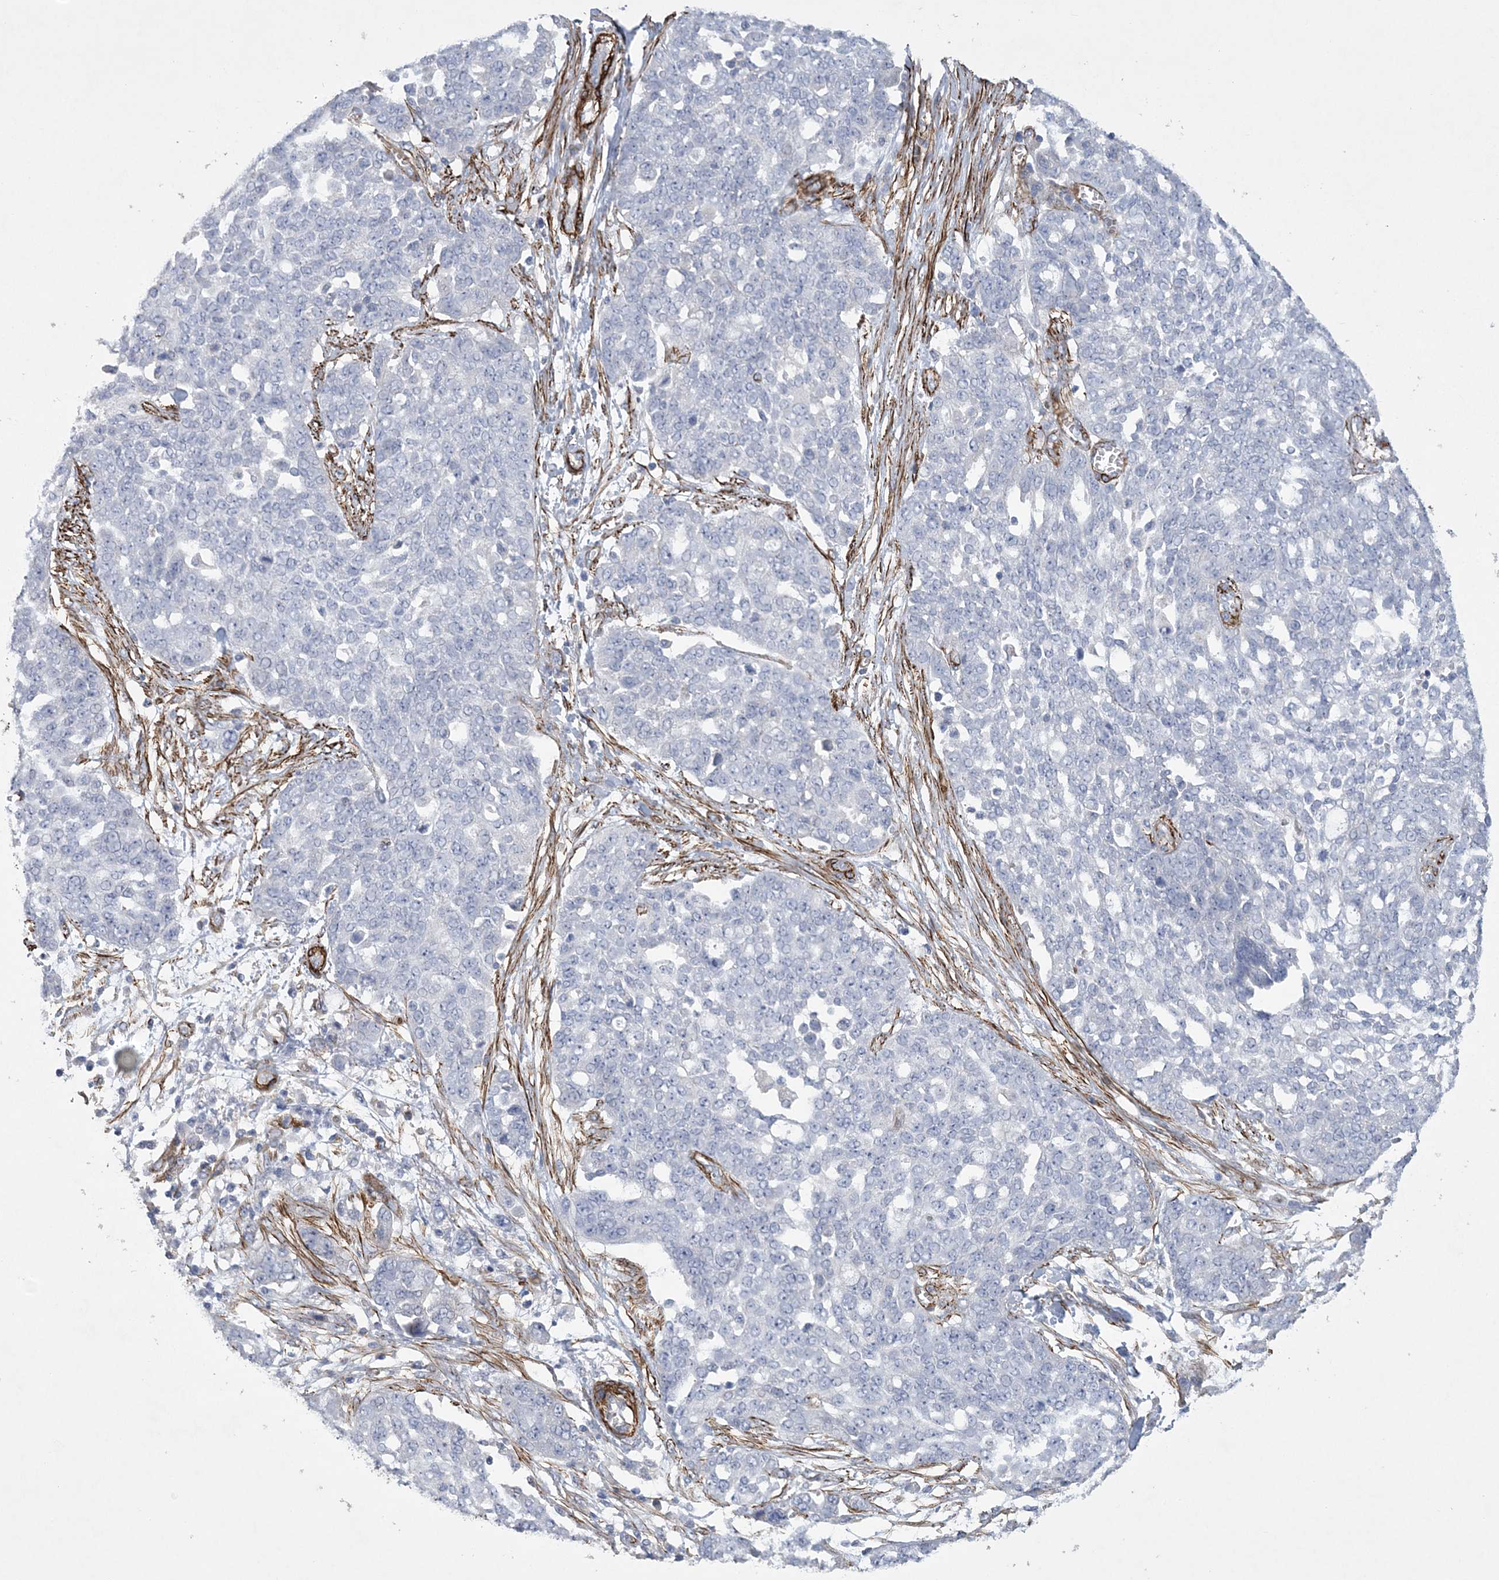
{"staining": {"intensity": "negative", "quantity": "none", "location": "none"}, "tissue": "ovarian cancer", "cell_type": "Tumor cells", "image_type": "cancer", "snomed": [{"axis": "morphology", "description": "Cystadenocarcinoma, serous, NOS"}, {"axis": "topography", "description": "Soft tissue"}, {"axis": "topography", "description": "Ovary"}], "caption": "This is an immunohistochemistry (IHC) micrograph of human serous cystadenocarcinoma (ovarian). There is no staining in tumor cells.", "gene": "ARSJ", "patient": {"sex": "female", "age": 57}}